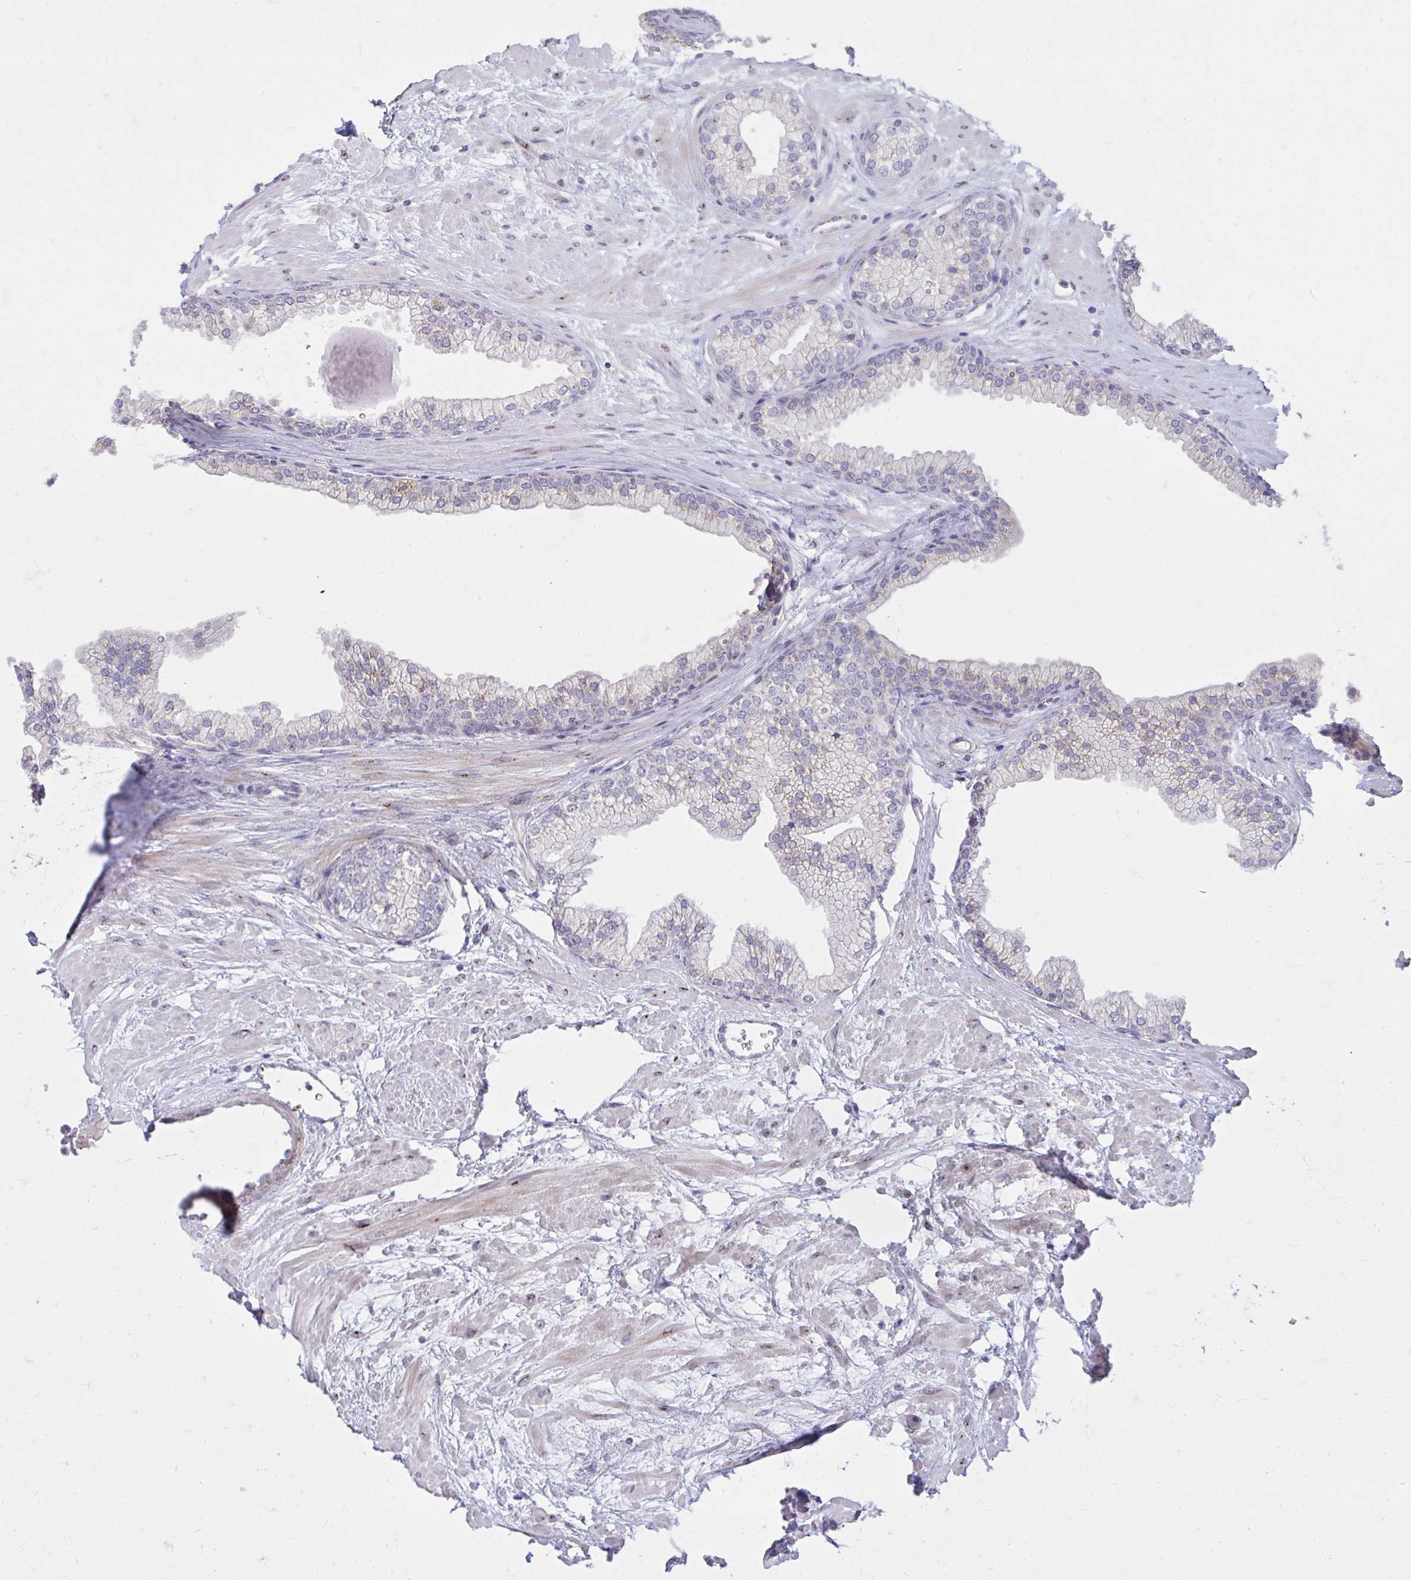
{"staining": {"intensity": "strong", "quantity": "25%-75%", "location": "cytoplasmic/membranous"}, "tissue": "prostate", "cell_type": "Glandular cells", "image_type": "normal", "snomed": [{"axis": "morphology", "description": "Normal tissue, NOS"}, {"axis": "topography", "description": "Prostate"}, {"axis": "topography", "description": "Peripheral nerve tissue"}], "caption": "Strong cytoplasmic/membranous positivity is present in approximately 25%-75% of glandular cells in normal prostate.", "gene": "RAB6A", "patient": {"sex": "male", "age": 61}}